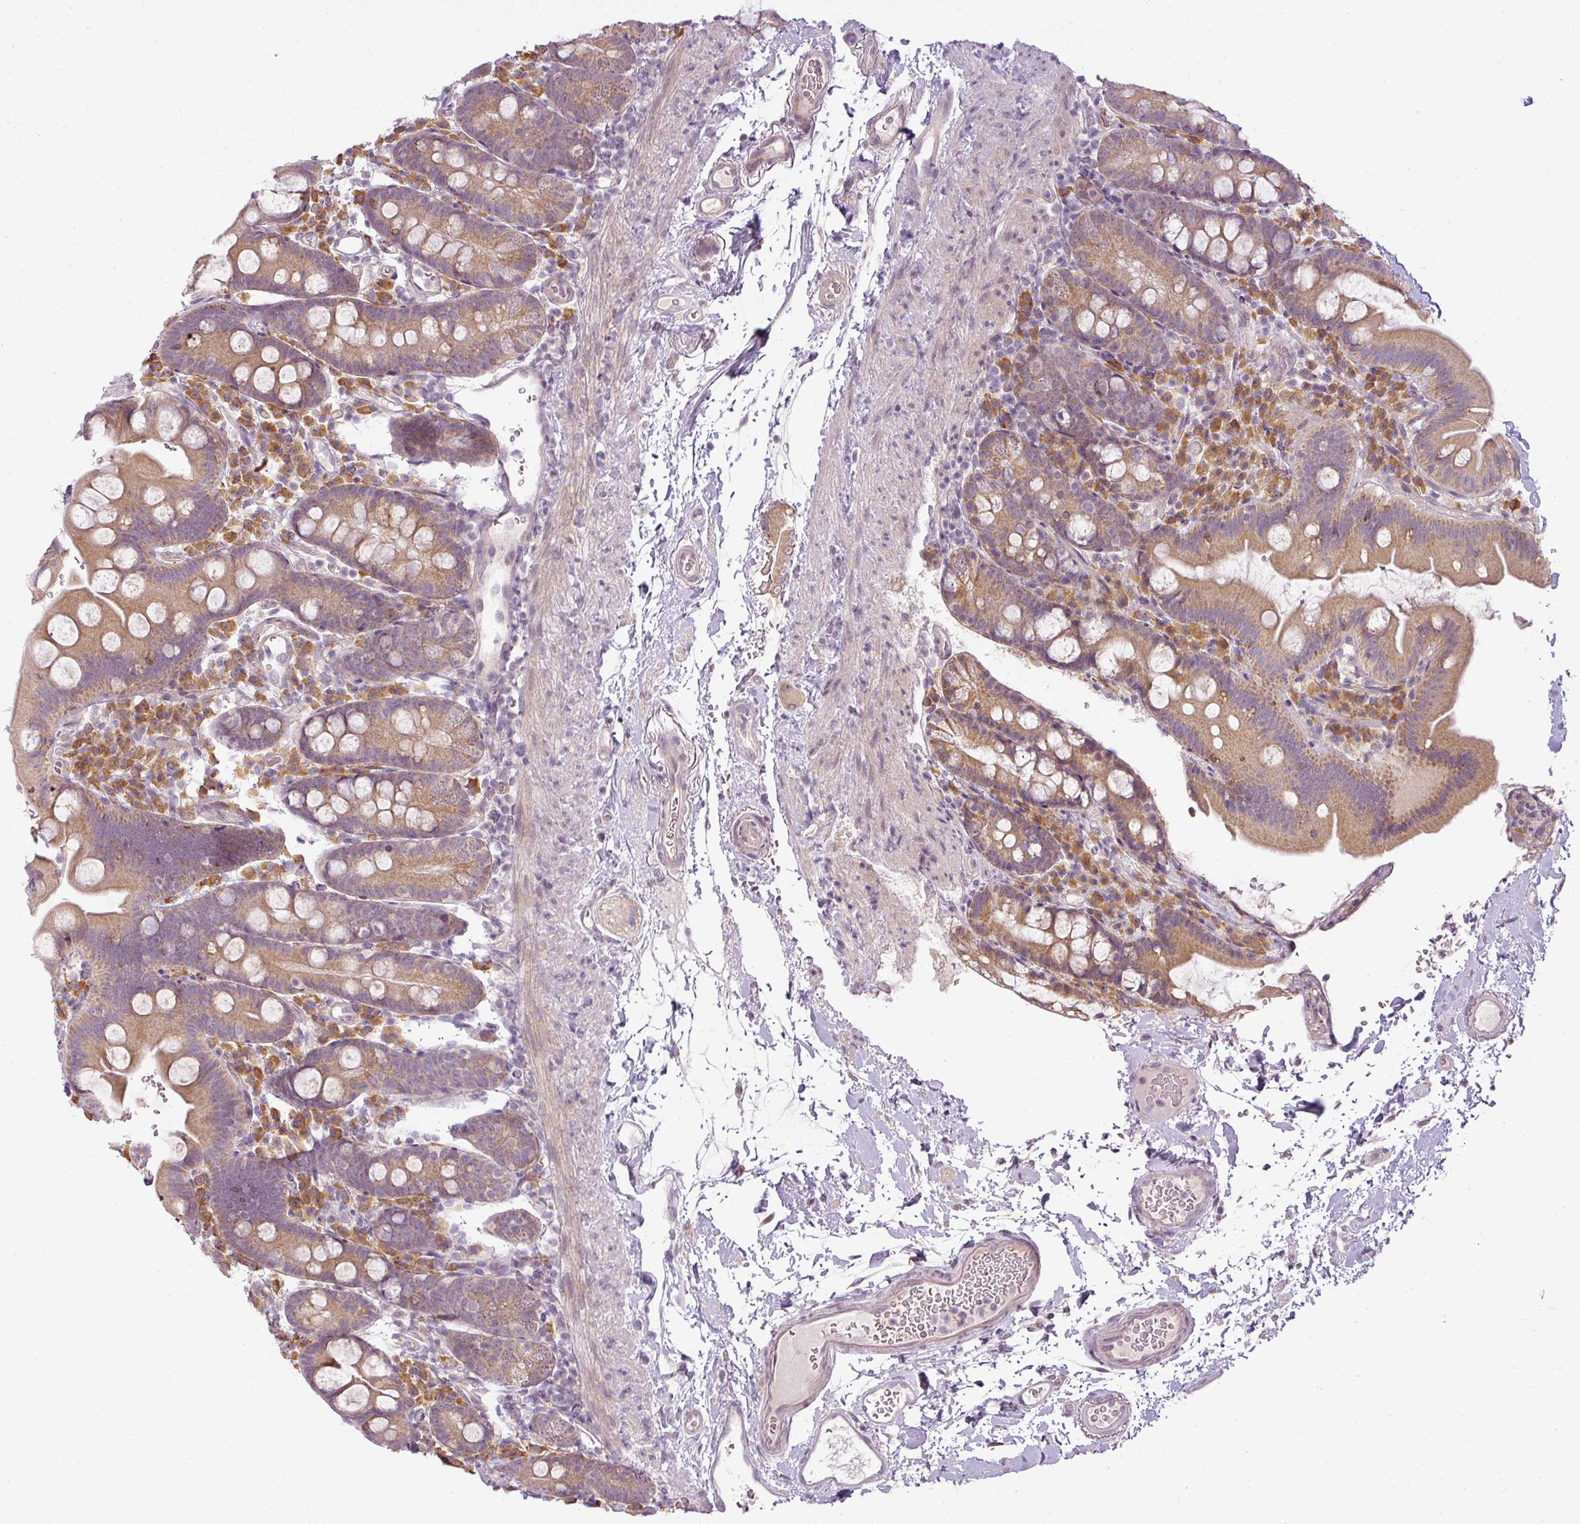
{"staining": {"intensity": "moderate", "quantity": ">75%", "location": "cytoplasmic/membranous"}, "tissue": "small intestine", "cell_type": "Glandular cells", "image_type": "normal", "snomed": [{"axis": "morphology", "description": "Normal tissue, NOS"}, {"axis": "topography", "description": "Small intestine"}], "caption": "Immunohistochemistry photomicrograph of normal small intestine stained for a protein (brown), which demonstrates medium levels of moderate cytoplasmic/membranous staining in about >75% of glandular cells.", "gene": "LY75", "patient": {"sex": "female", "age": 68}}